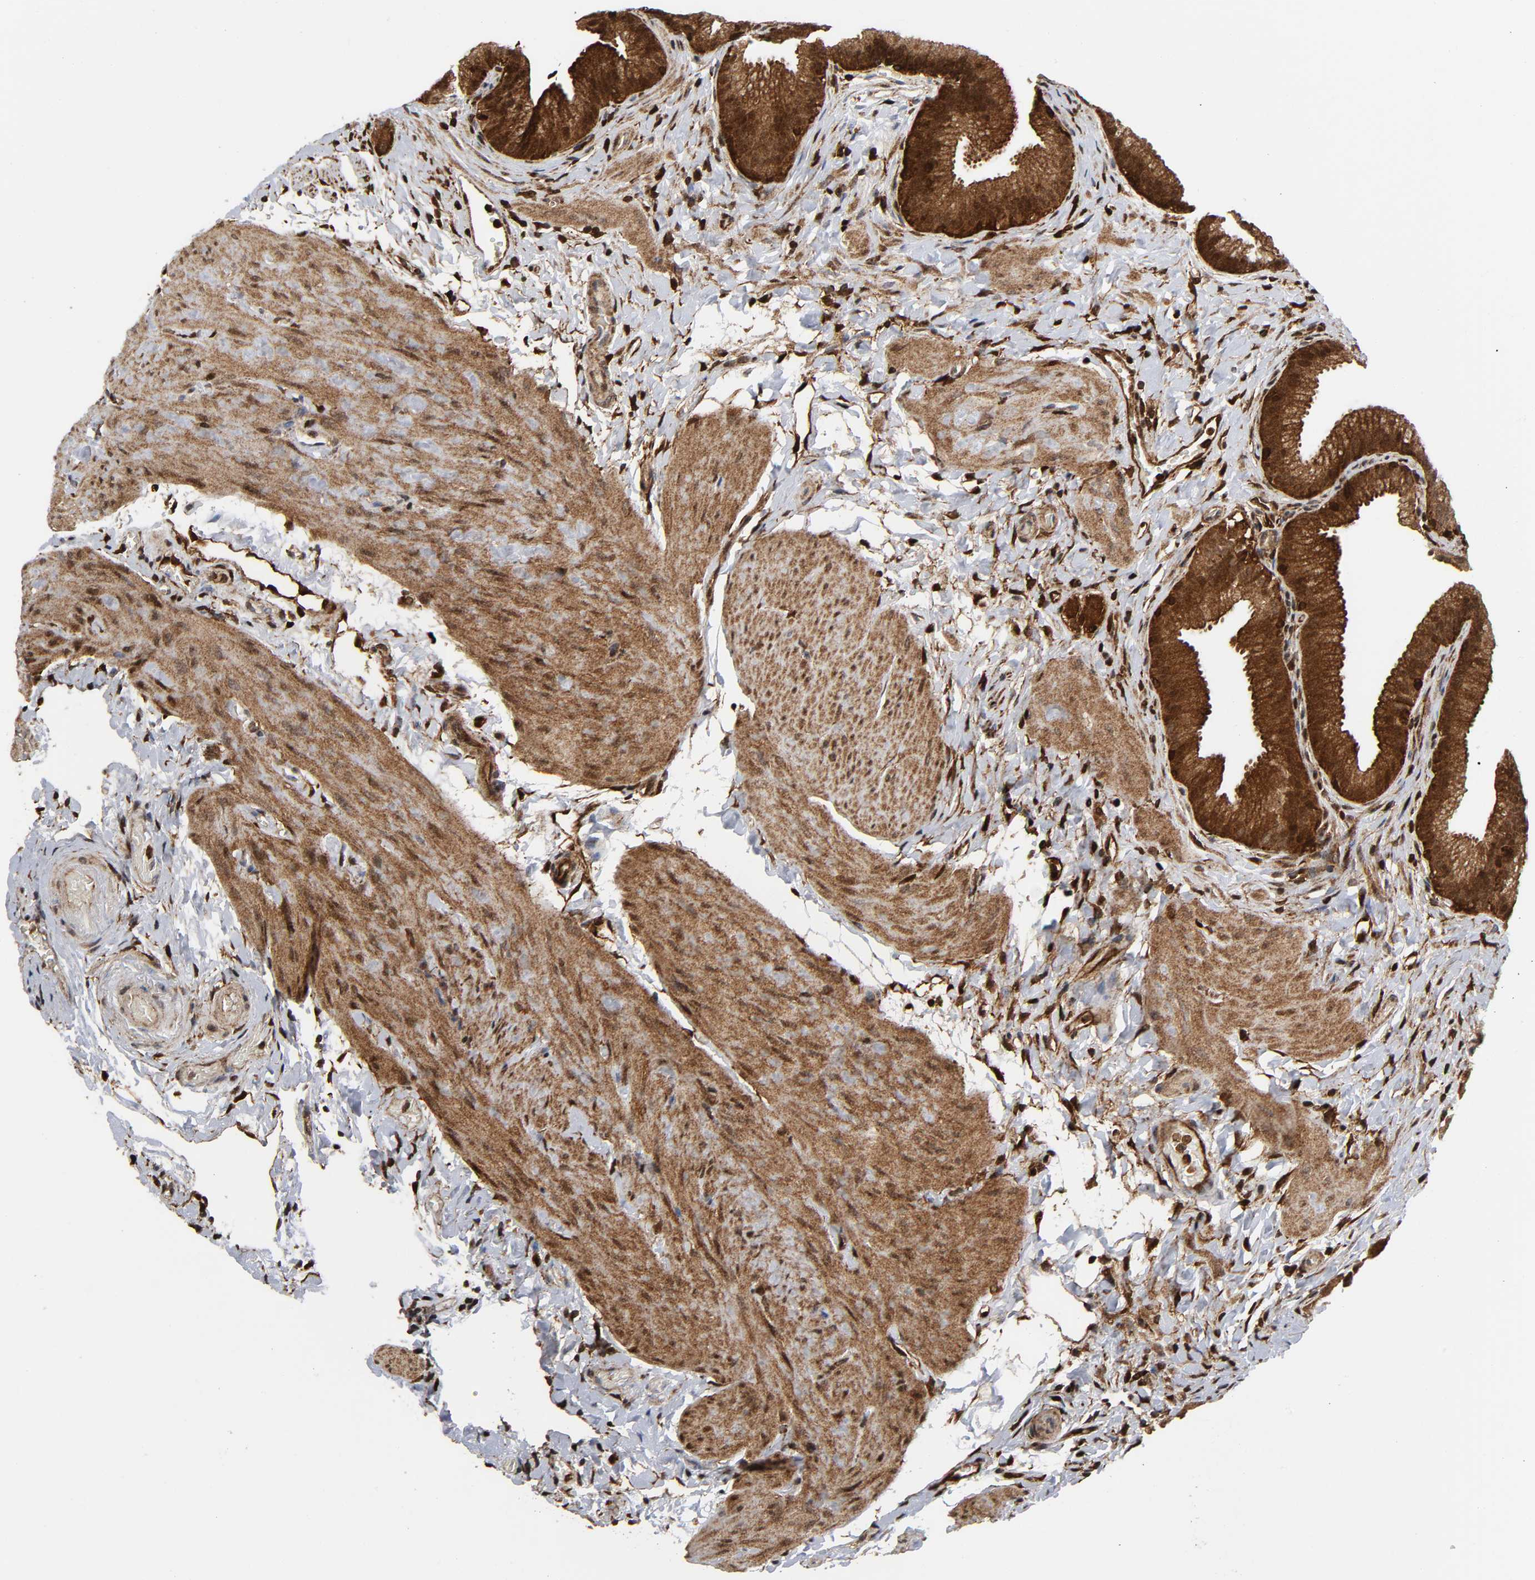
{"staining": {"intensity": "moderate", "quantity": "<25%", "location": "cytoplasmic/membranous,nuclear"}, "tissue": "gallbladder", "cell_type": "Glandular cells", "image_type": "normal", "snomed": [{"axis": "morphology", "description": "Normal tissue, NOS"}, {"axis": "topography", "description": "Gallbladder"}], "caption": "Immunohistochemistry (IHC) (DAB) staining of normal gallbladder displays moderate cytoplasmic/membranous,nuclear protein positivity in approximately <25% of glandular cells. Nuclei are stained in blue.", "gene": "MAPK1", "patient": {"sex": "female", "age": 63}}